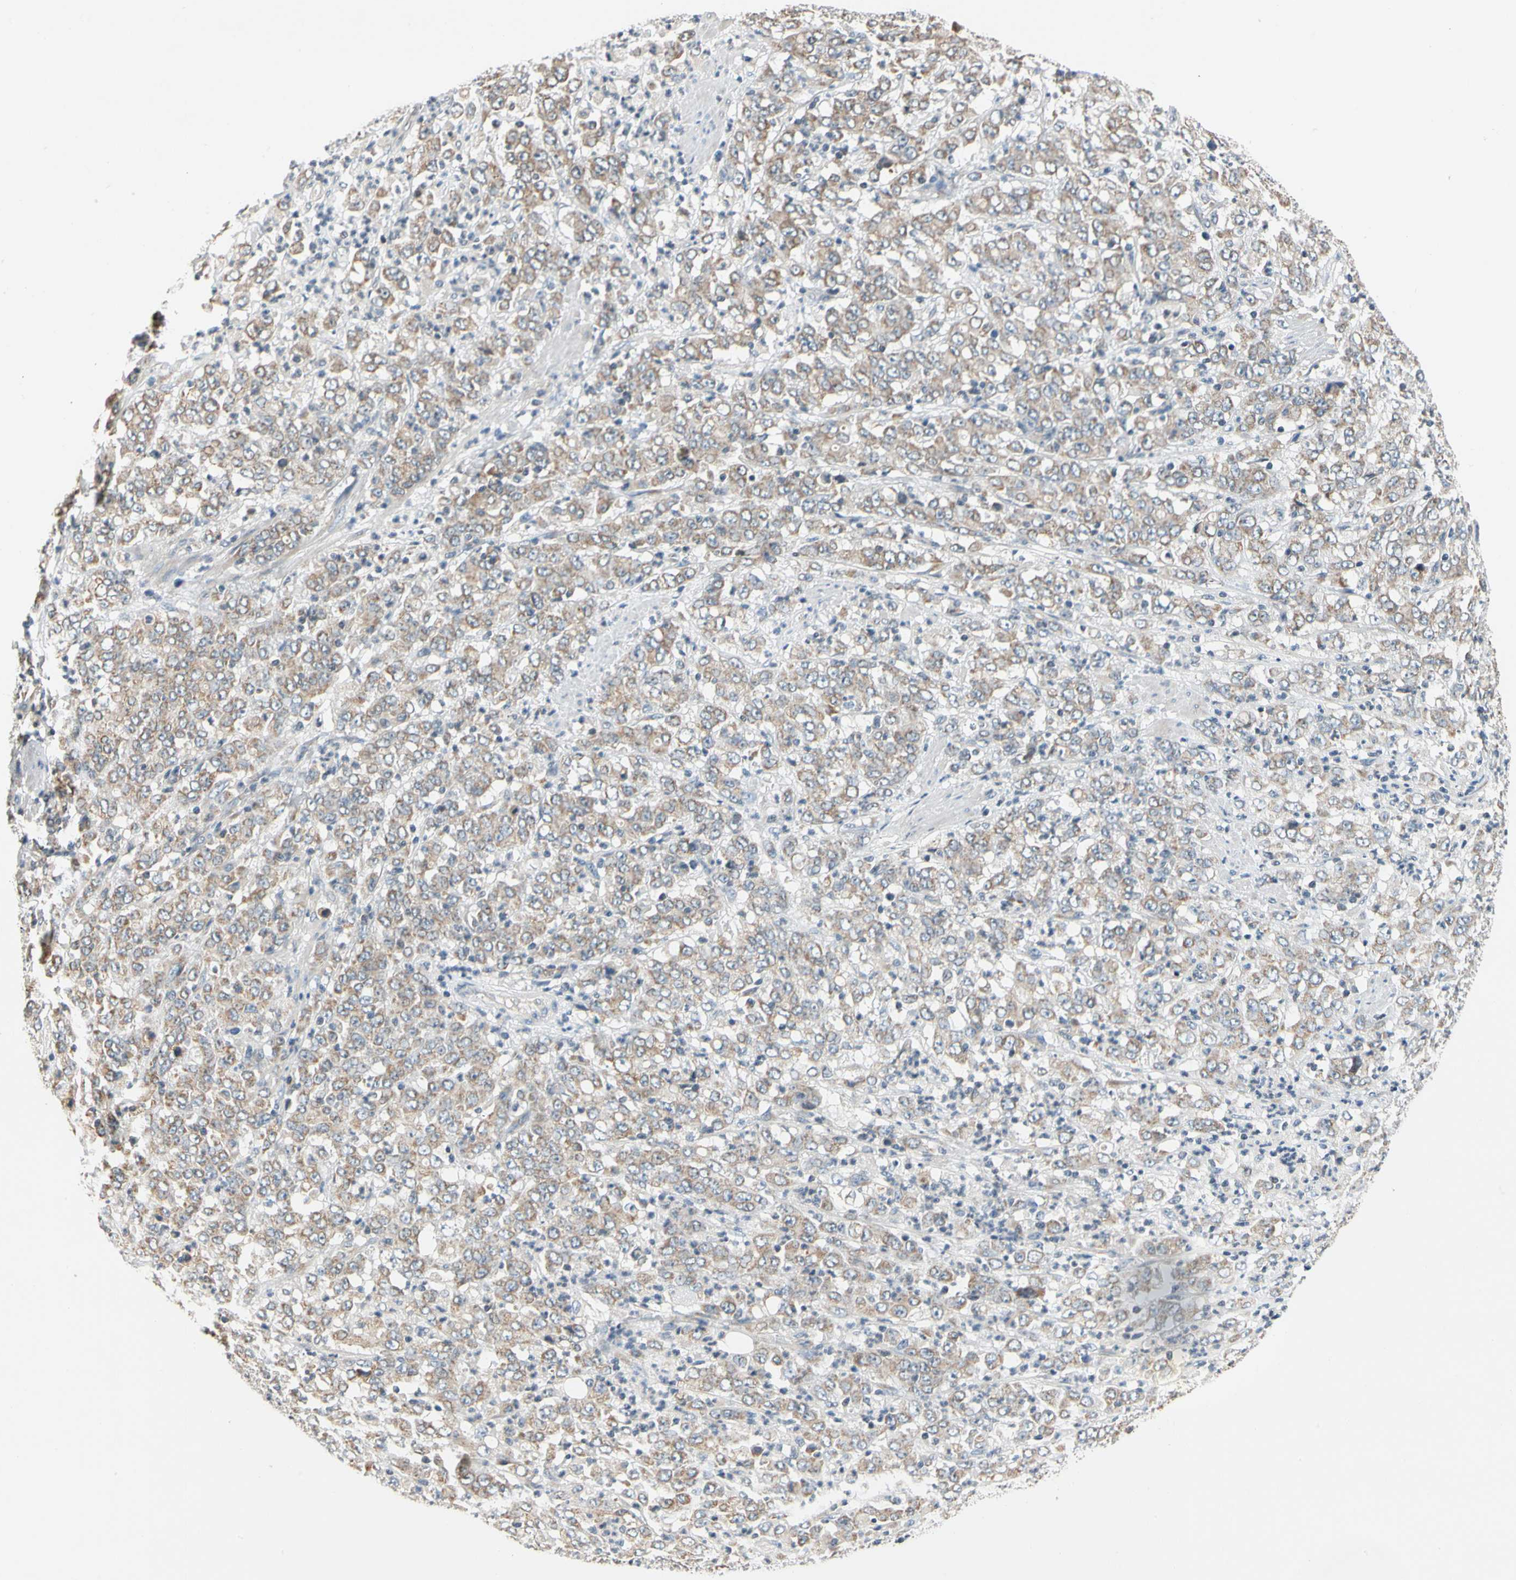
{"staining": {"intensity": "weak", "quantity": ">75%", "location": "cytoplasmic/membranous"}, "tissue": "stomach cancer", "cell_type": "Tumor cells", "image_type": "cancer", "snomed": [{"axis": "morphology", "description": "Adenocarcinoma, NOS"}, {"axis": "topography", "description": "Stomach, lower"}], "caption": "Immunohistochemical staining of human stomach adenocarcinoma reveals low levels of weak cytoplasmic/membranous expression in about >75% of tumor cells.", "gene": "SOX30", "patient": {"sex": "female", "age": 71}}